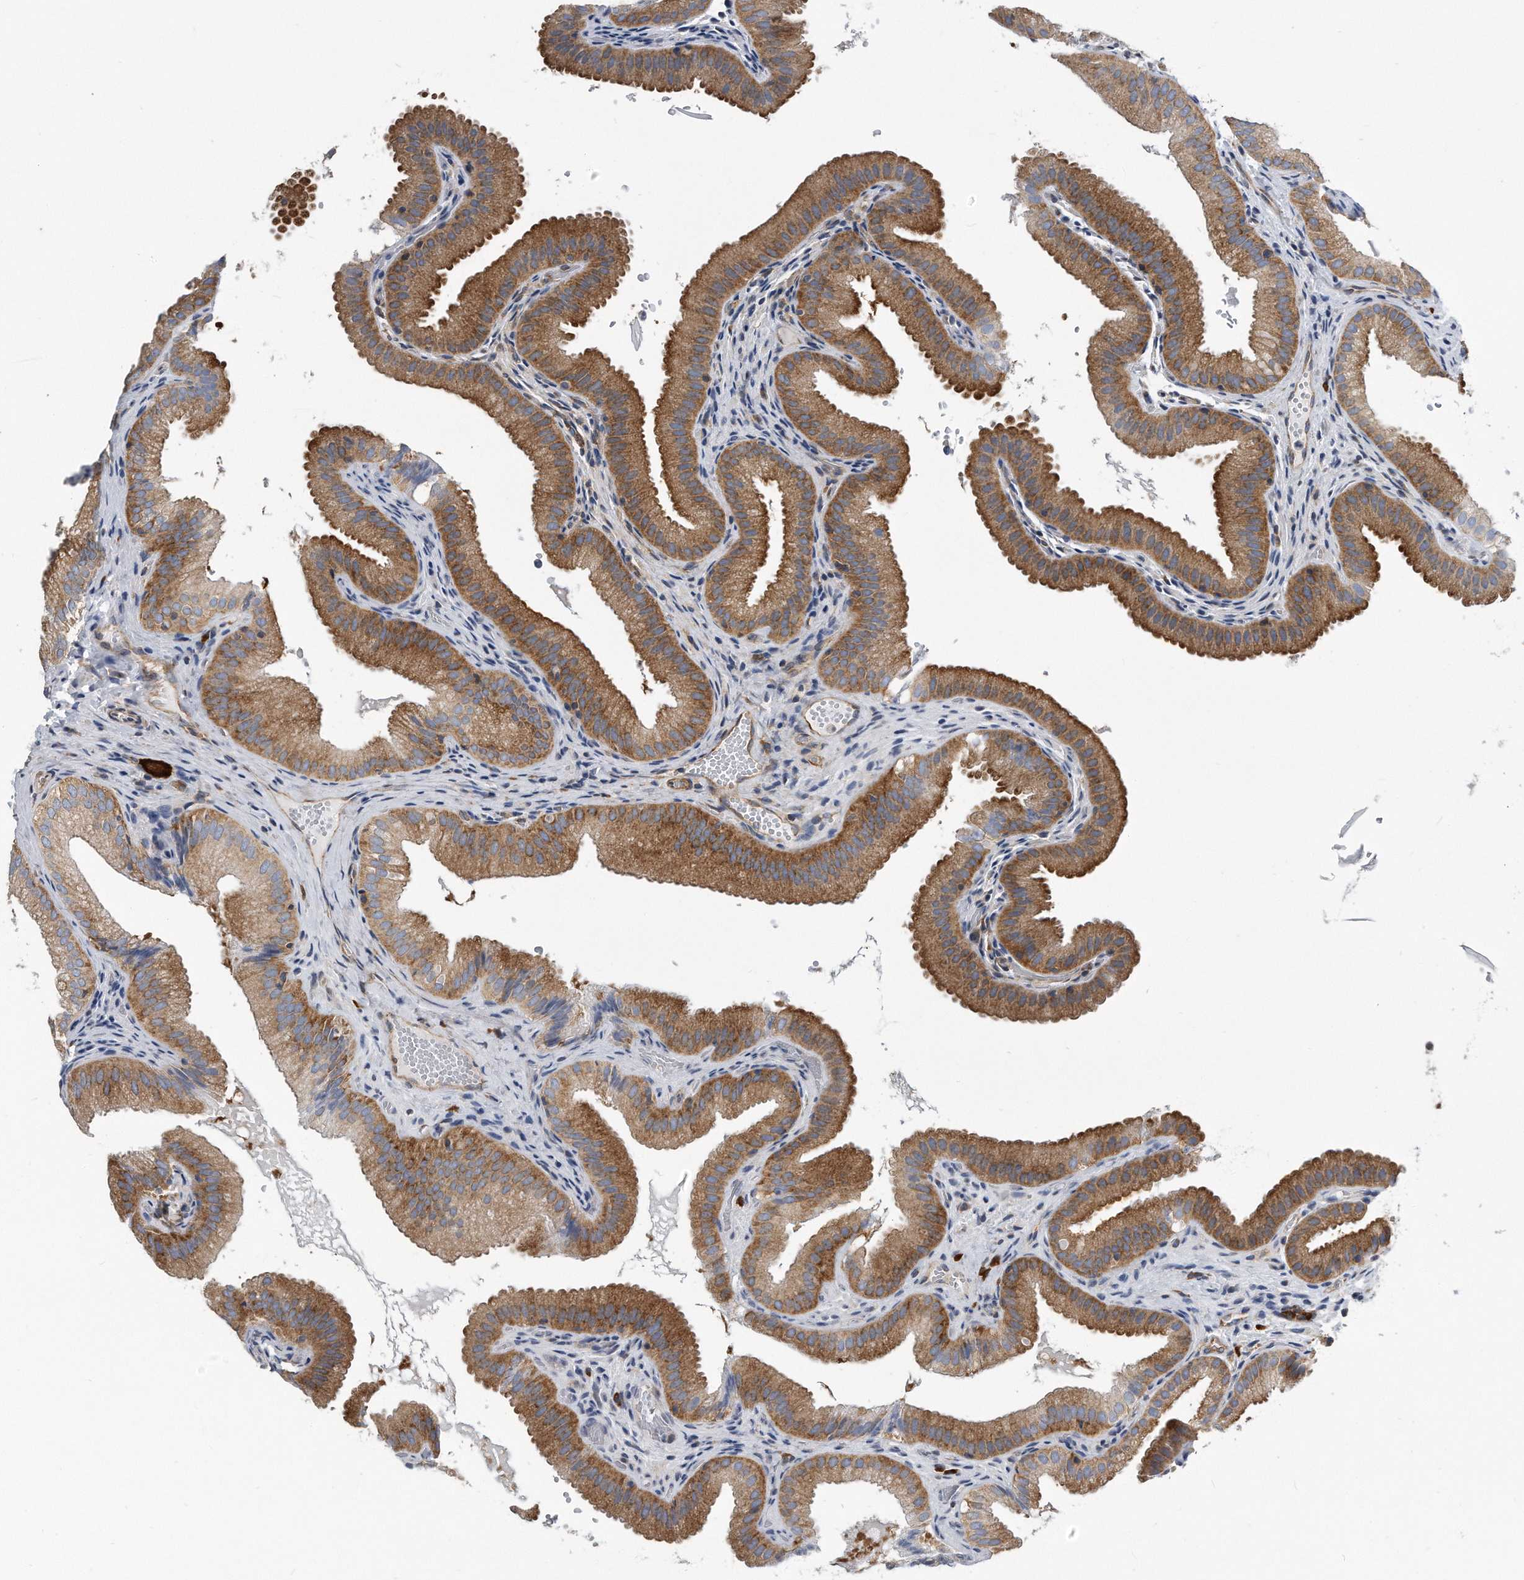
{"staining": {"intensity": "moderate", "quantity": ">75%", "location": "cytoplasmic/membranous"}, "tissue": "gallbladder", "cell_type": "Glandular cells", "image_type": "normal", "snomed": [{"axis": "morphology", "description": "Normal tissue, NOS"}, {"axis": "topography", "description": "Gallbladder"}], "caption": "The photomicrograph shows a brown stain indicating the presence of a protein in the cytoplasmic/membranous of glandular cells in gallbladder. (DAB (3,3'-diaminobenzidine) IHC, brown staining for protein, blue staining for nuclei).", "gene": "EIF2B4", "patient": {"sex": "female", "age": 30}}